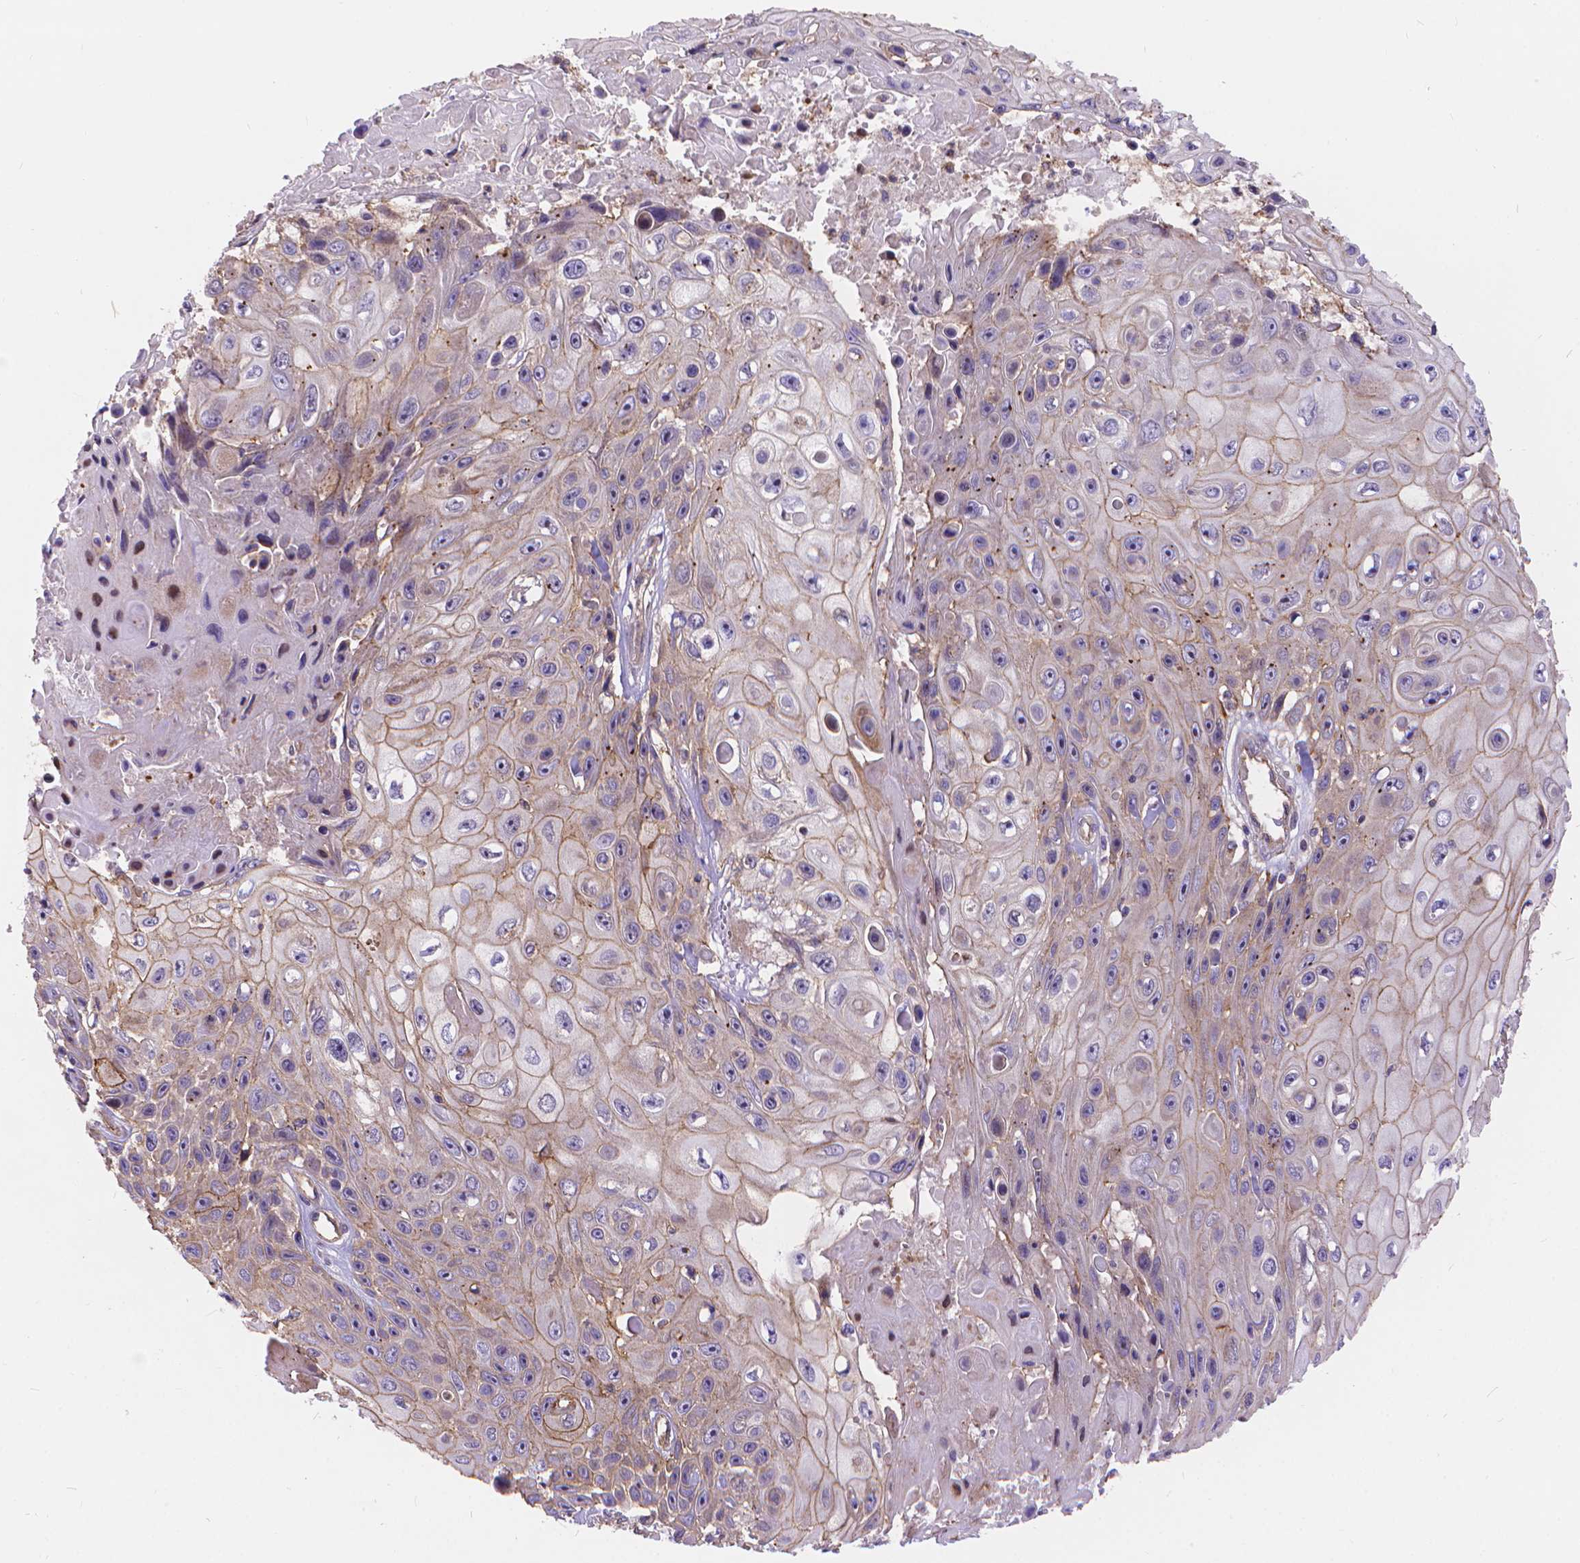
{"staining": {"intensity": "weak", "quantity": "25%-75%", "location": "cytoplasmic/membranous"}, "tissue": "skin cancer", "cell_type": "Tumor cells", "image_type": "cancer", "snomed": [{"axis": "morphology", "description": "Squamous cell carcinoma, NOS"}, {"axis": "topography", "description": "Skin"}], "caption": "Skin cancer was stained to show a protein in brown. There is low levels of weak cytoplasmic/membranous staining in about 25%-75% of tumor cells.", "gene": "ARAP1", "patient": {"sex": "male", "age": 82}}